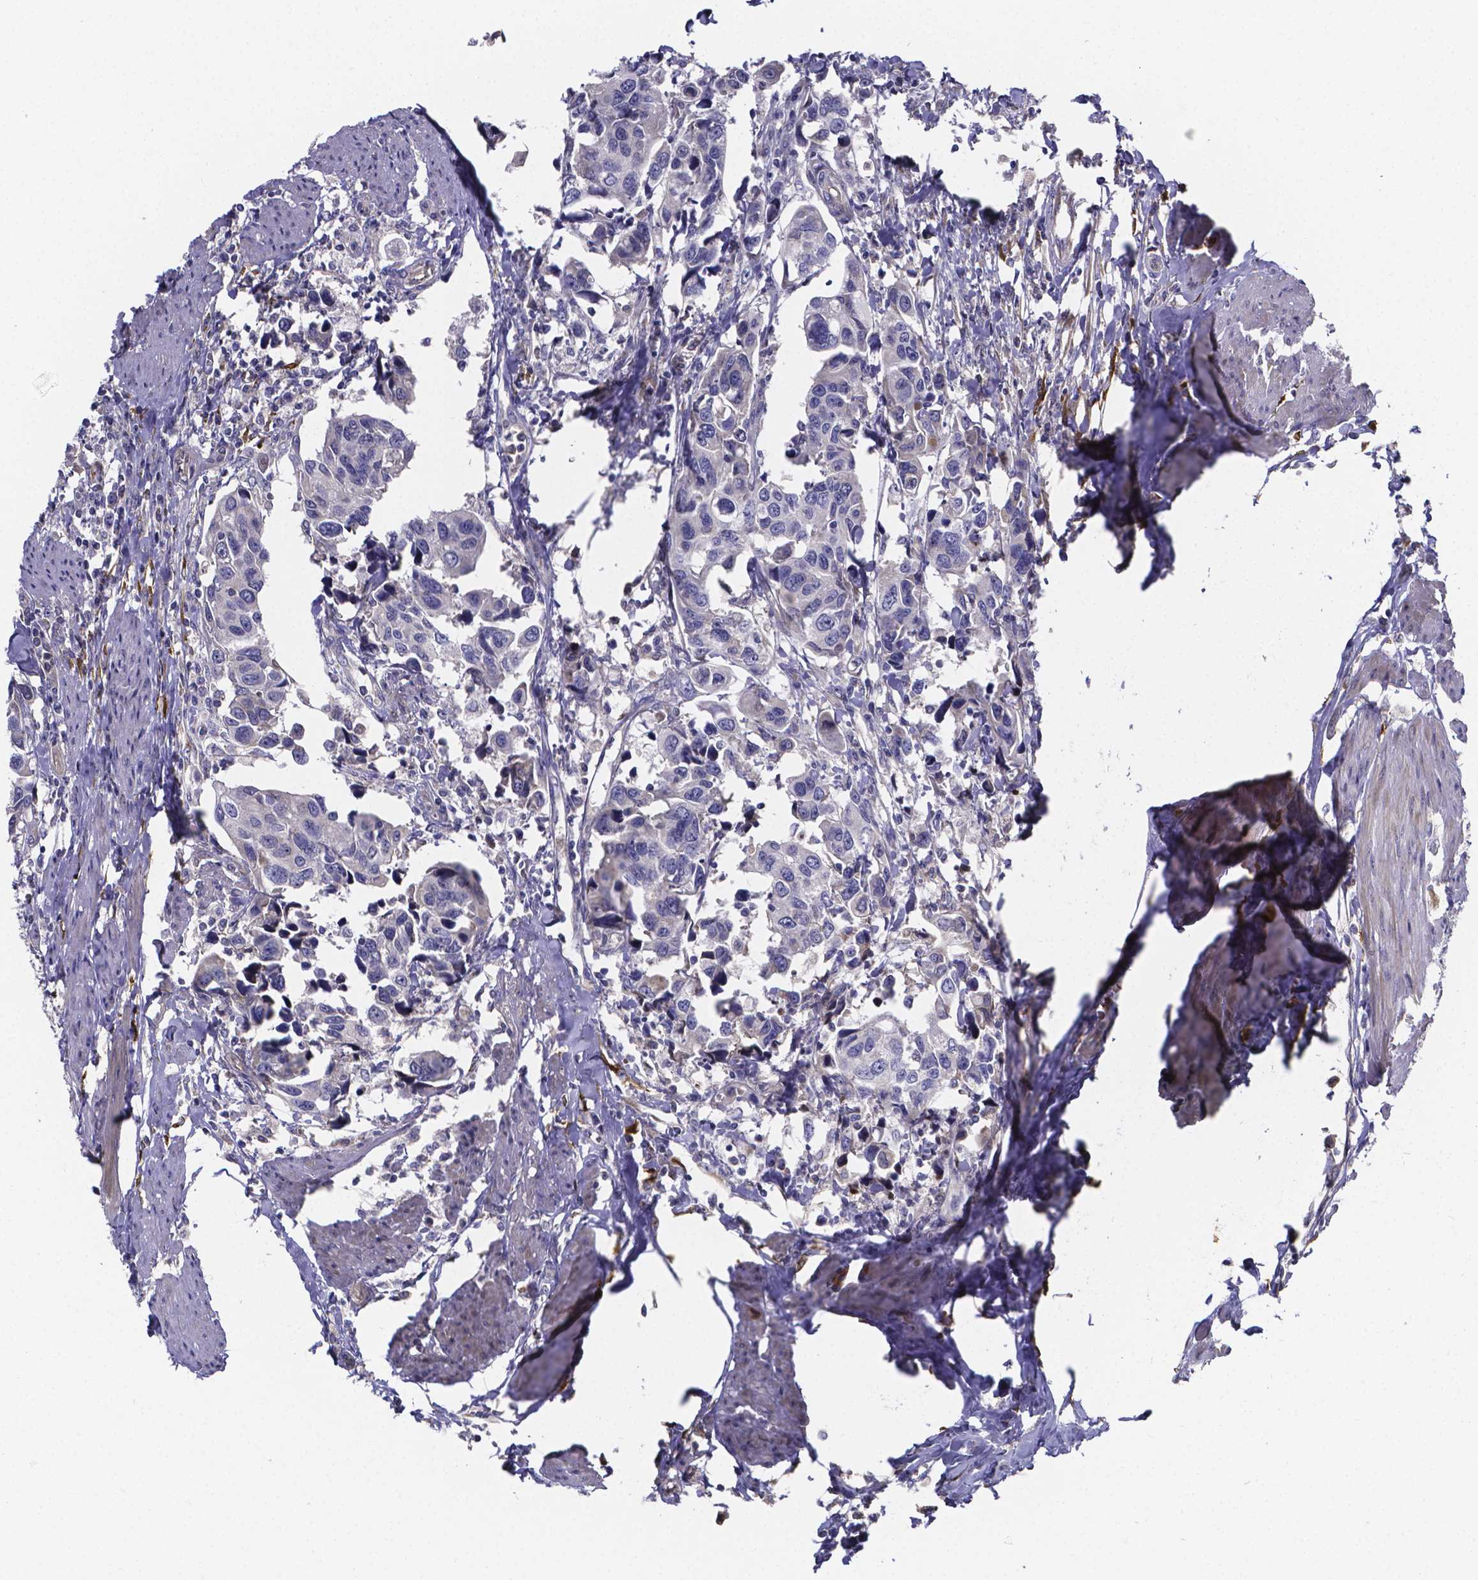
{"staining": {"intensity": "negative", "quantity": "none", "location": "none"}, "tissue": "urothelial cancer", "cell_type": "Tumor cells", "image_type": "cancer", "snomed": [{"axis": "morphology", "description": "Urothelial carcinoma, High grade"}, {"axis": "topography", "description": "Urinary bladder"}], "caption": "A micrograph of human urothelial carcinoma (high-grade) is negative for staining in tumor cells. (Immunohistochemistry, brightfield microscopy, high magnification).", "gene": "SFRP4", "patient": {"sex": "male", "age": 60}}